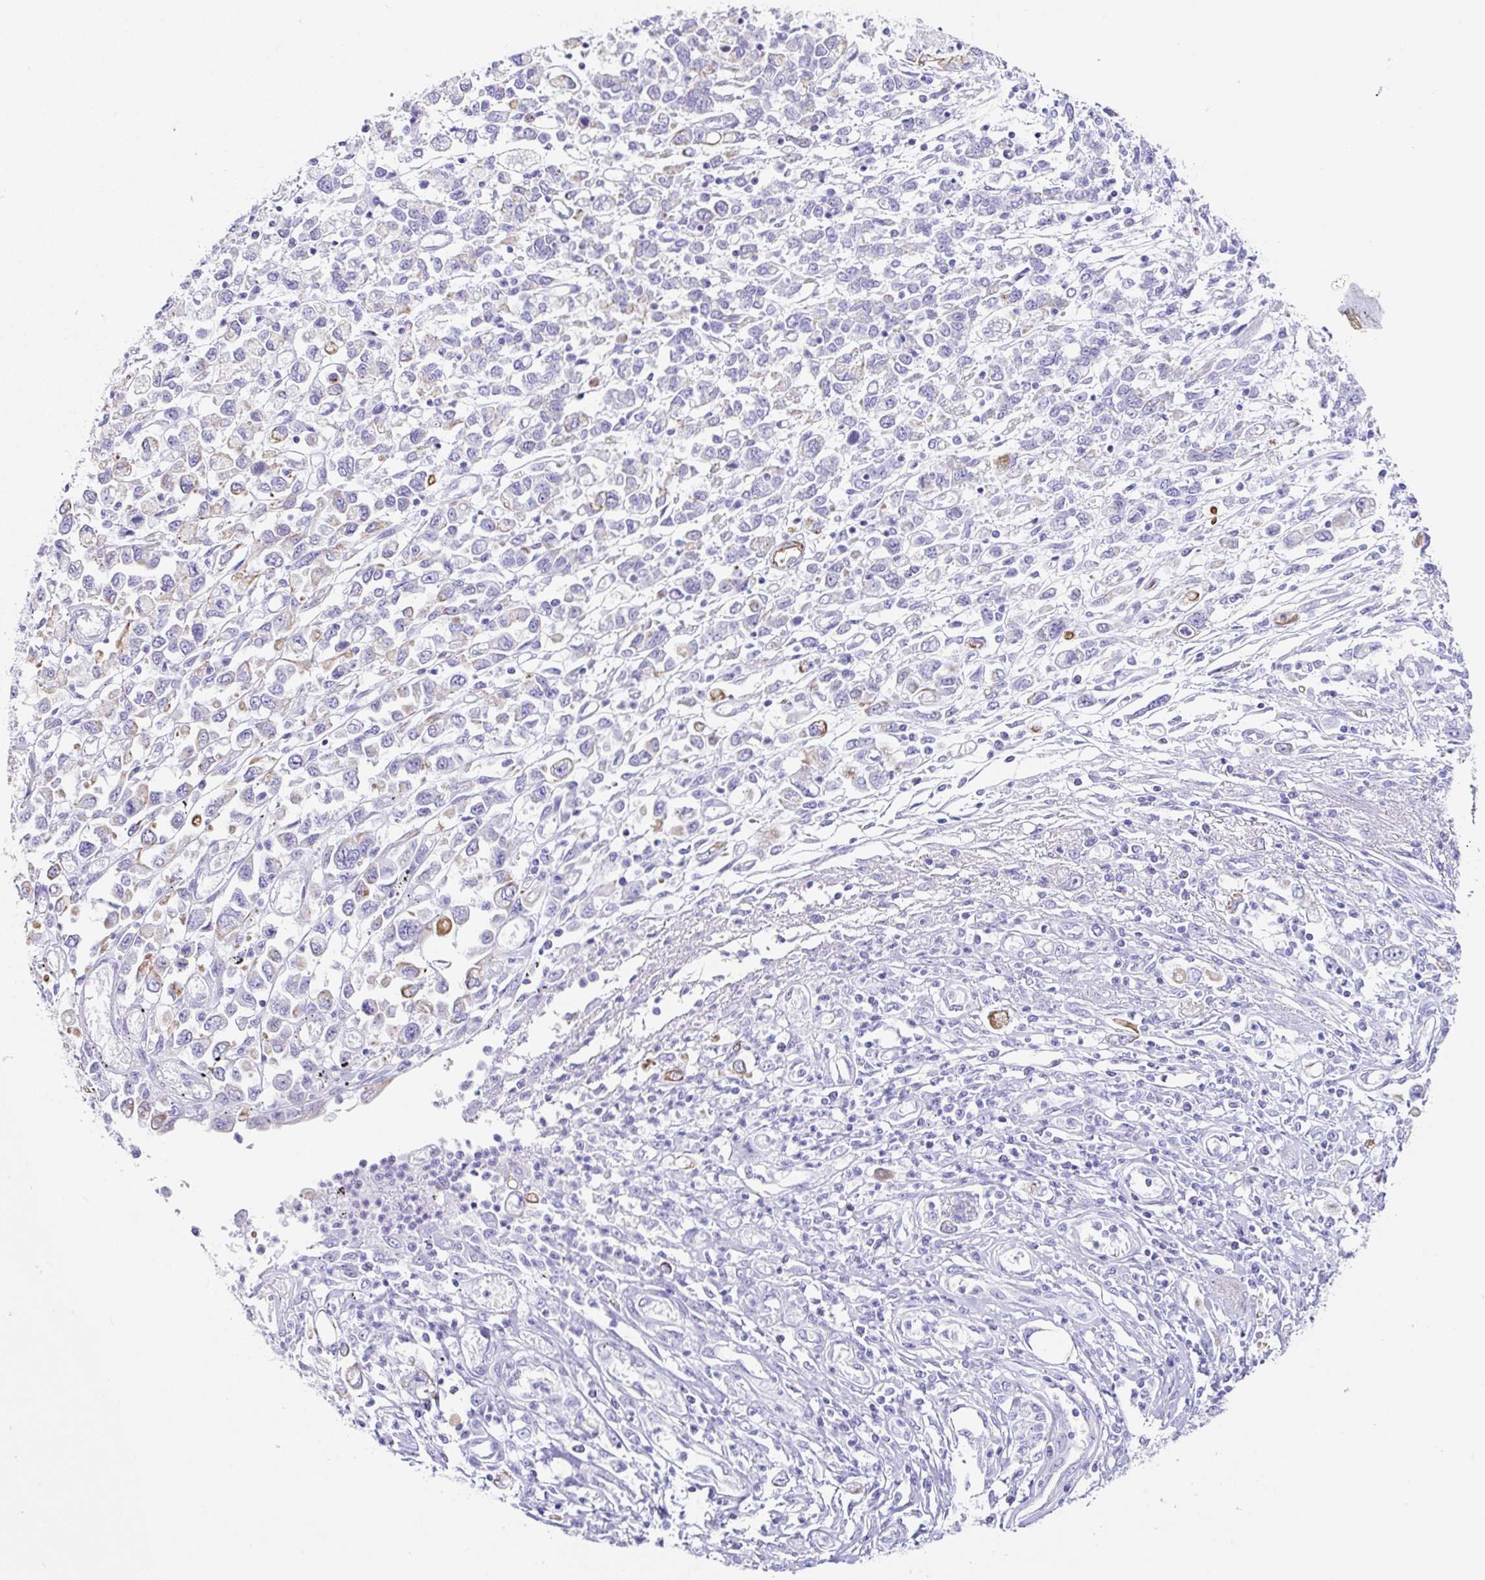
{"staining": {"intensity": "negative", "quantity": "none", "location": "none"}, "tissue": "stomach cancer", "cell_type": "Tumor cells", "image_type": "cancer", "snomed": [{"axis": "morphology", "description": "Adenocarcinoma, NOS"}, {"axis": "topography", "description": "Stomach"}], "caption": "Tumor cells show no significant protein positivity in adenocarcinoma (stomach). The staining is performed using DAB (3,3'-diaminobenzidine) brown chromogen with nuclei counter-stained in using hematoxylin.", "gene": "CLDND2", "patient": {"sex": "female", "age": 76}}